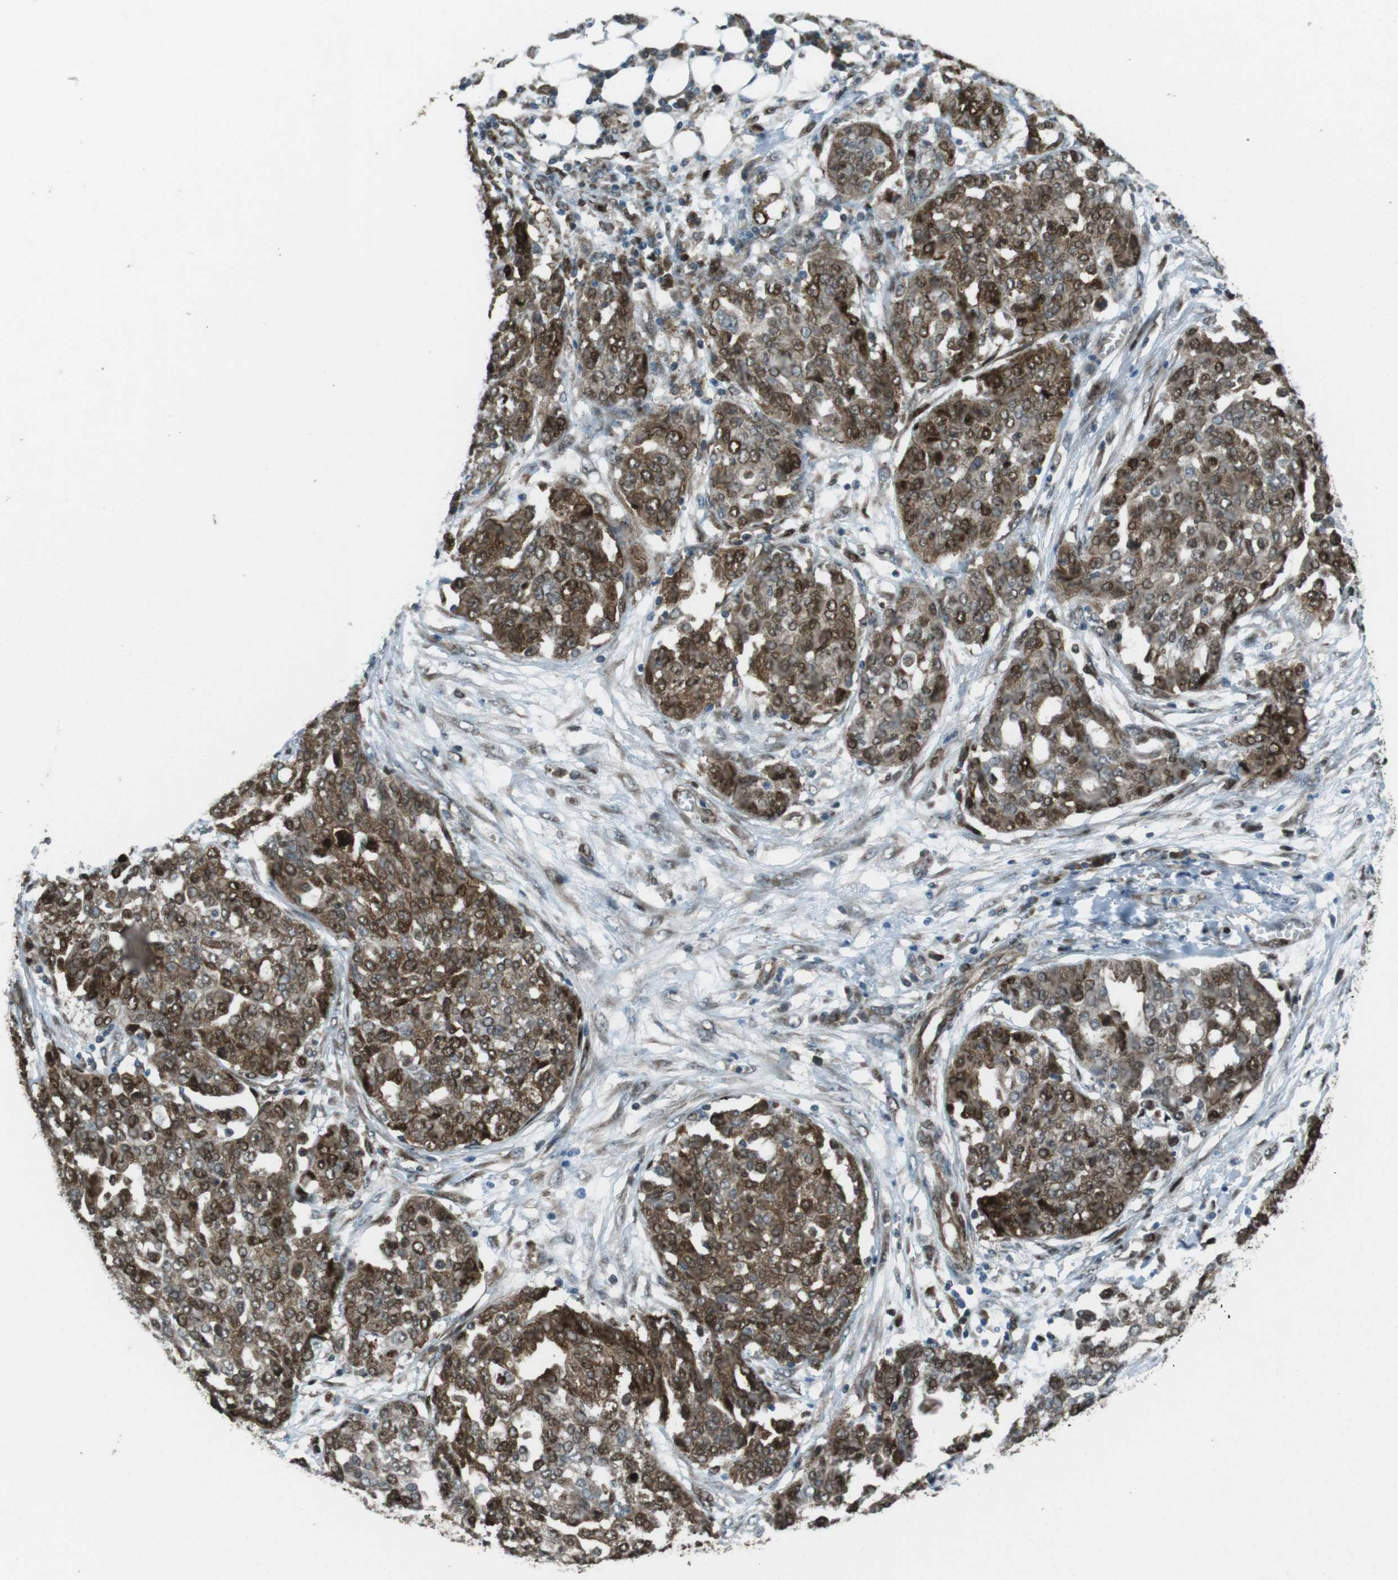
{"staining": {"intensity": "moderate", "quantity": ">75%", "location": "cytoplasmic/membranous,nuclear"}, "tissue": "ovarian cancer", "cell_type": "Tumor cells", "image_type": "cancer", "snomed": [{"axis": "morphology", "description": "Cystadenocarcinoma, serous, NOS"}, {"axis": "topography", "description": "Soft tissue"}, {"axis": "topography", "description": "Ovary"}], "caption": "Ovarian cancer (serous cystadenocarcinoma) tissue demonstrates moderate cytoplasmic/membranous and nuclear staining in approximately >75% of tumor cells", "gene": "ZNF330", "patient": {"sex": "female", "age": 57}}